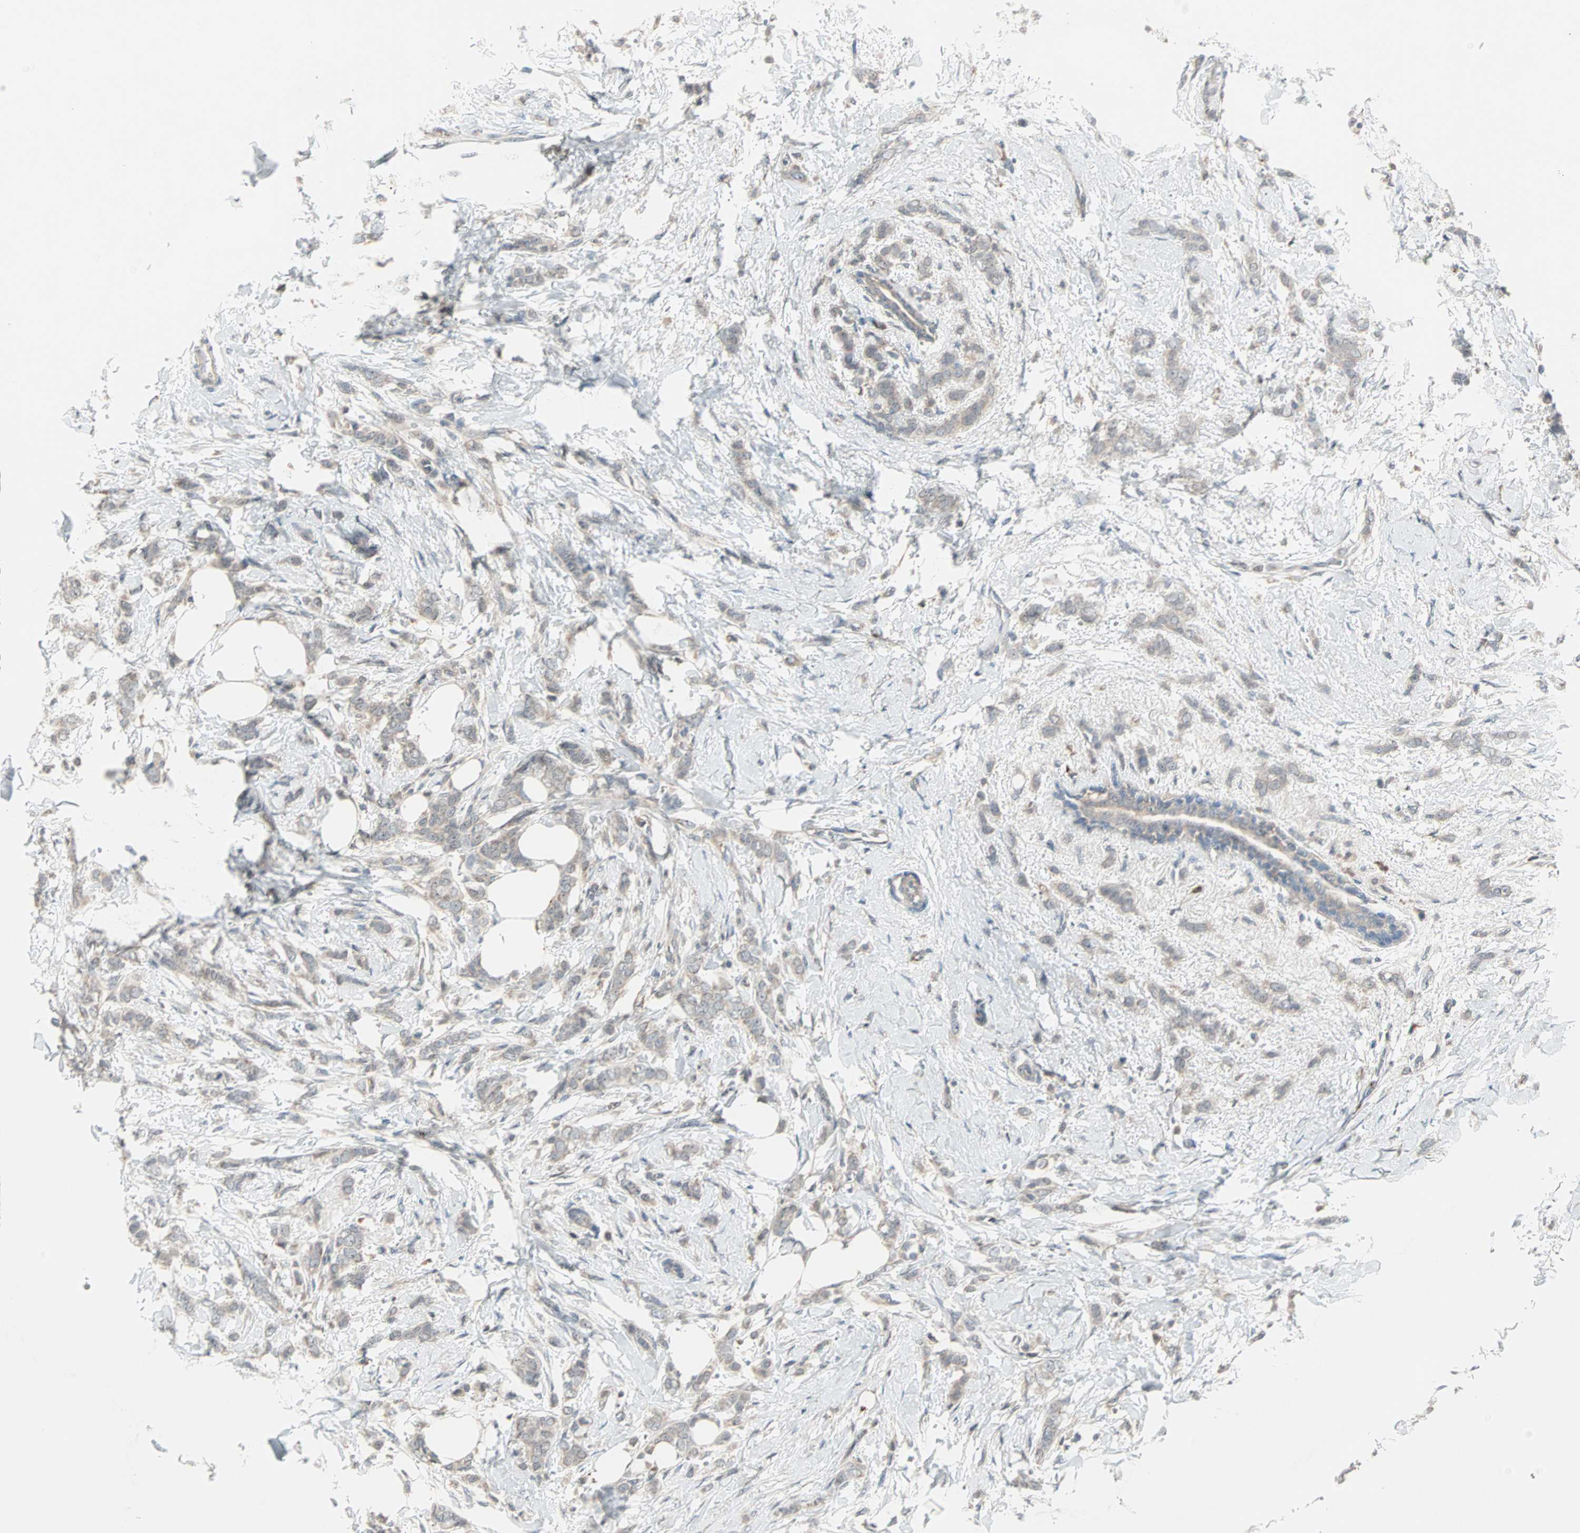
{"staining": {"intensity": "weak", "quantity": "<25%", "location": "cytoplasmic/membranous"}, "tissue": "breast cancer", "cell_type": "Tumor cells", "image_type": "cancer", "snomed": [{"axis": "morphology", "description": "Lobular carcinoma, in situ"}, {"axis": "morphology", "description": "Lobular carcinoma"}, {"axis": "topography", "description": "Breast"}], "caption": "The histopathology image exhibits no significant staining in tumor cells of breast lobular carcinoma in situ.", "gene": "PROS1", "patient": {"sex": "female", "age": 41}}